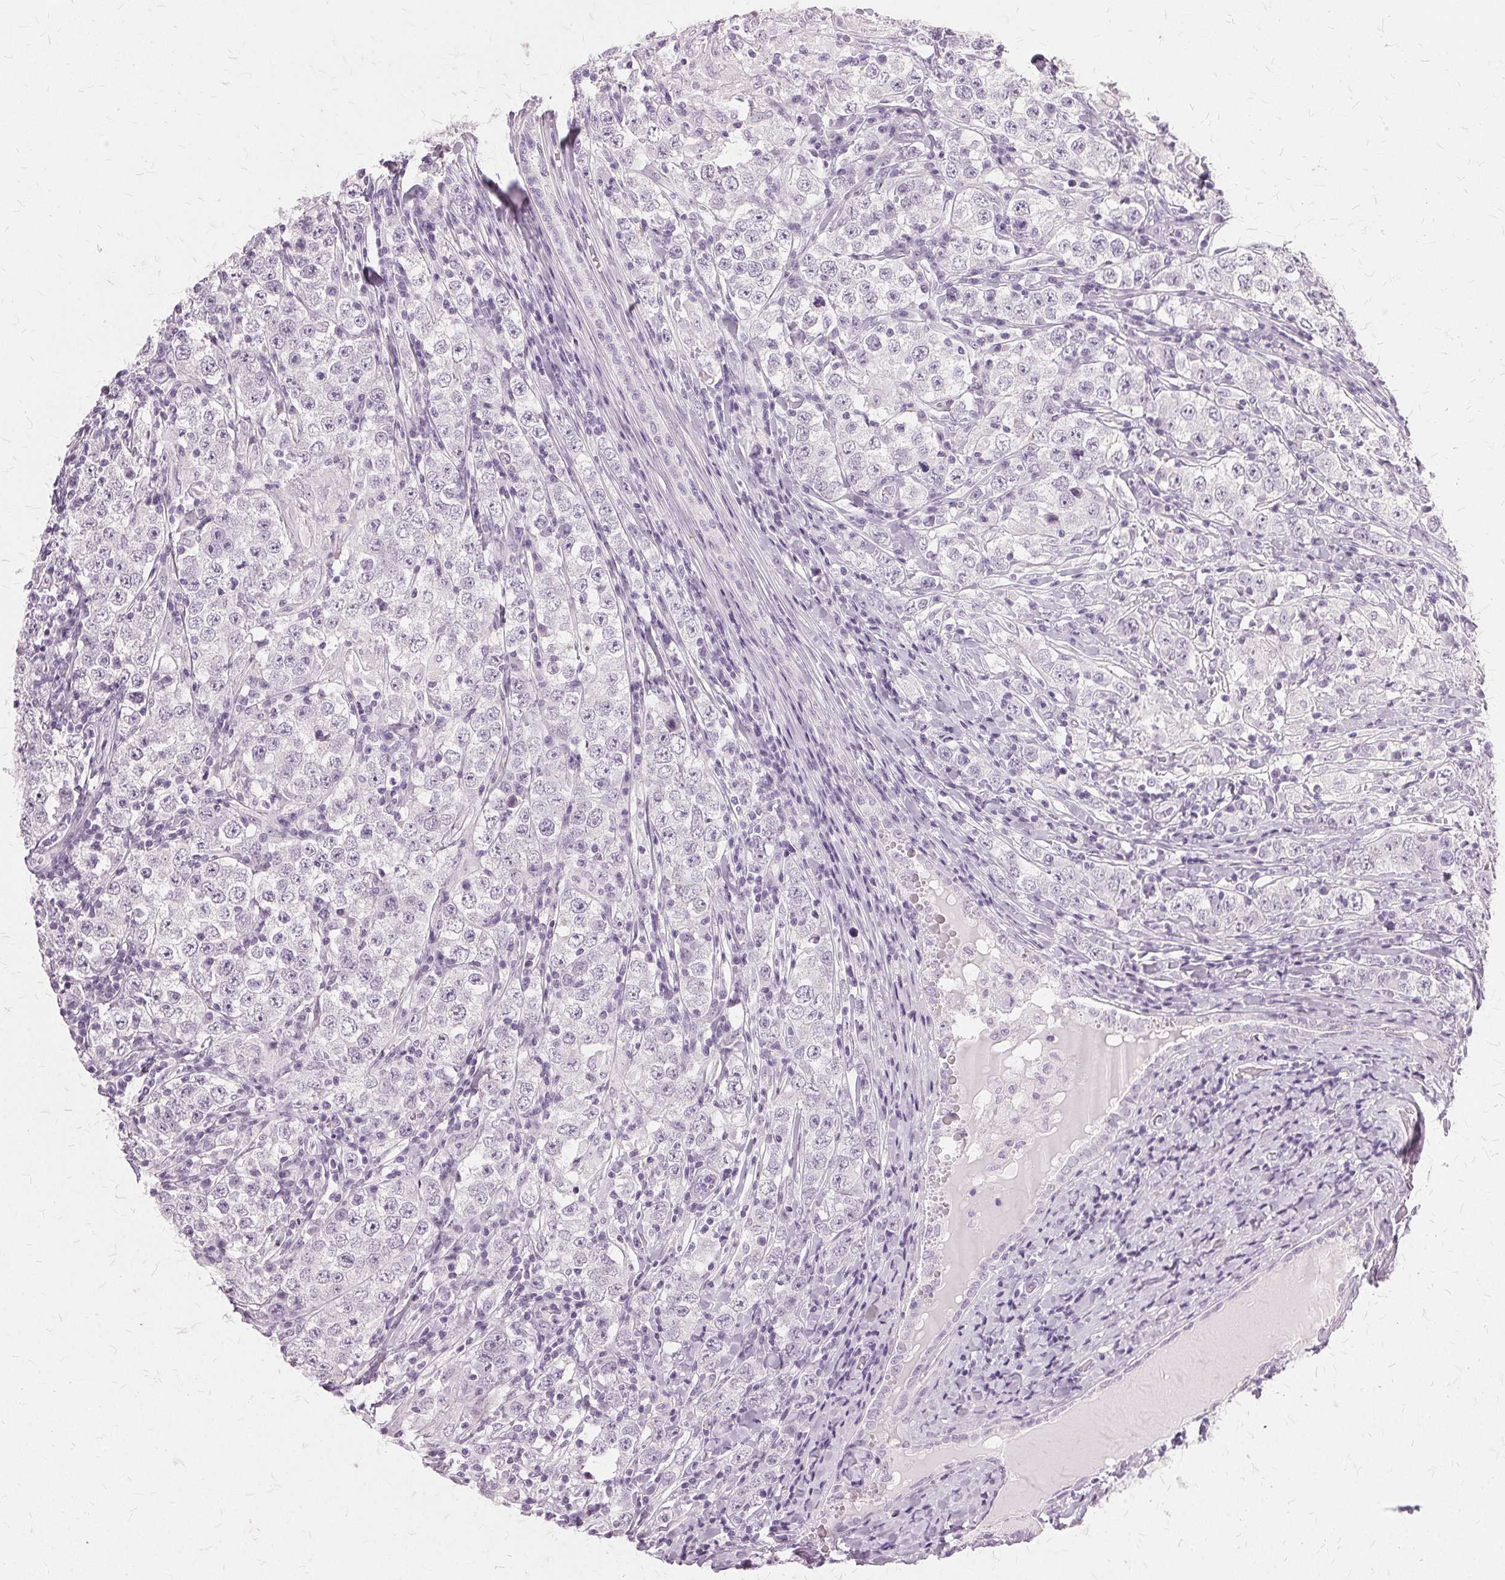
{"staining": {"intensity": "negative", "quantity": "none", "location": "none"}, "tissue": "testis cancer", "cell_type": "Tumor cells", "image_type": "cancer", "snomed": [{"axis": "morphology", "description": "Seminoma, NOS"}, {"axis": "morphology", "description": "Carcinoma, Embryonal, NOS"}, {"axis": "topography", "description": "Testis"}], "caption": "DAB (3,3'-diaminobenzidine) immunohistochemical staining of testis seminoma reveals no significant positivity in tumor cells. Nuclei are stained in blue.", "gene": "SLC45A3", "patient": {"sex": "male", "age": 41}}